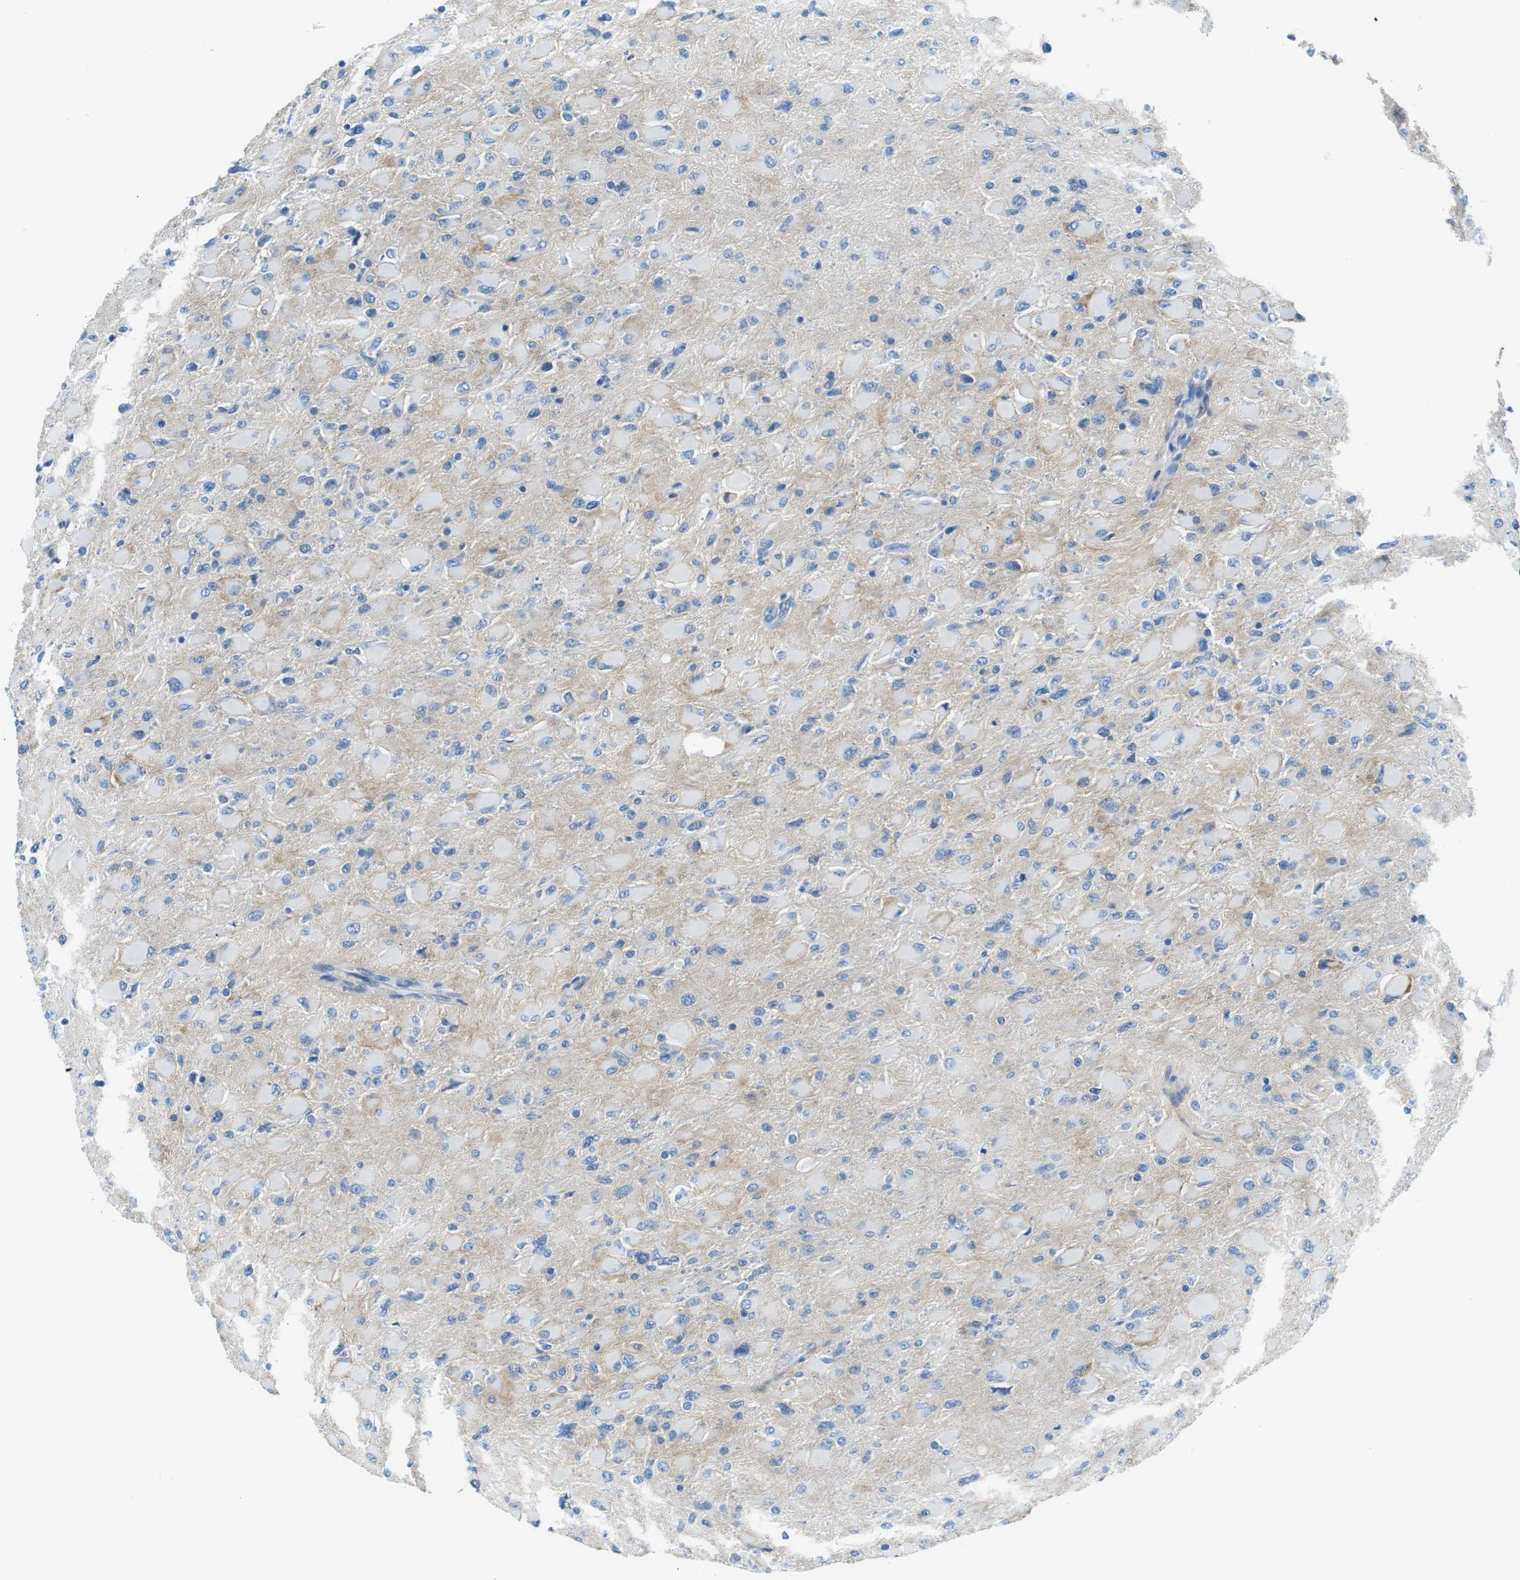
{"staining": {"intensity": "negative", "quantity": "none", "location": "none"}, "tissue": "glioma", "cell_type": "Tumor cells", "image_type": "cancer", "snomed": [{"axis": "morphology", "description": "Glioma, malignant, High grade"}, {"axis": "topography", "description": "Cerebral cortex"}], "caption": "Human glioma stained for a protein using IHC demonstrates no staining in tumor cells.", "gene": "SLC6A6", "patient": {"sex": "female", "age": 36}}